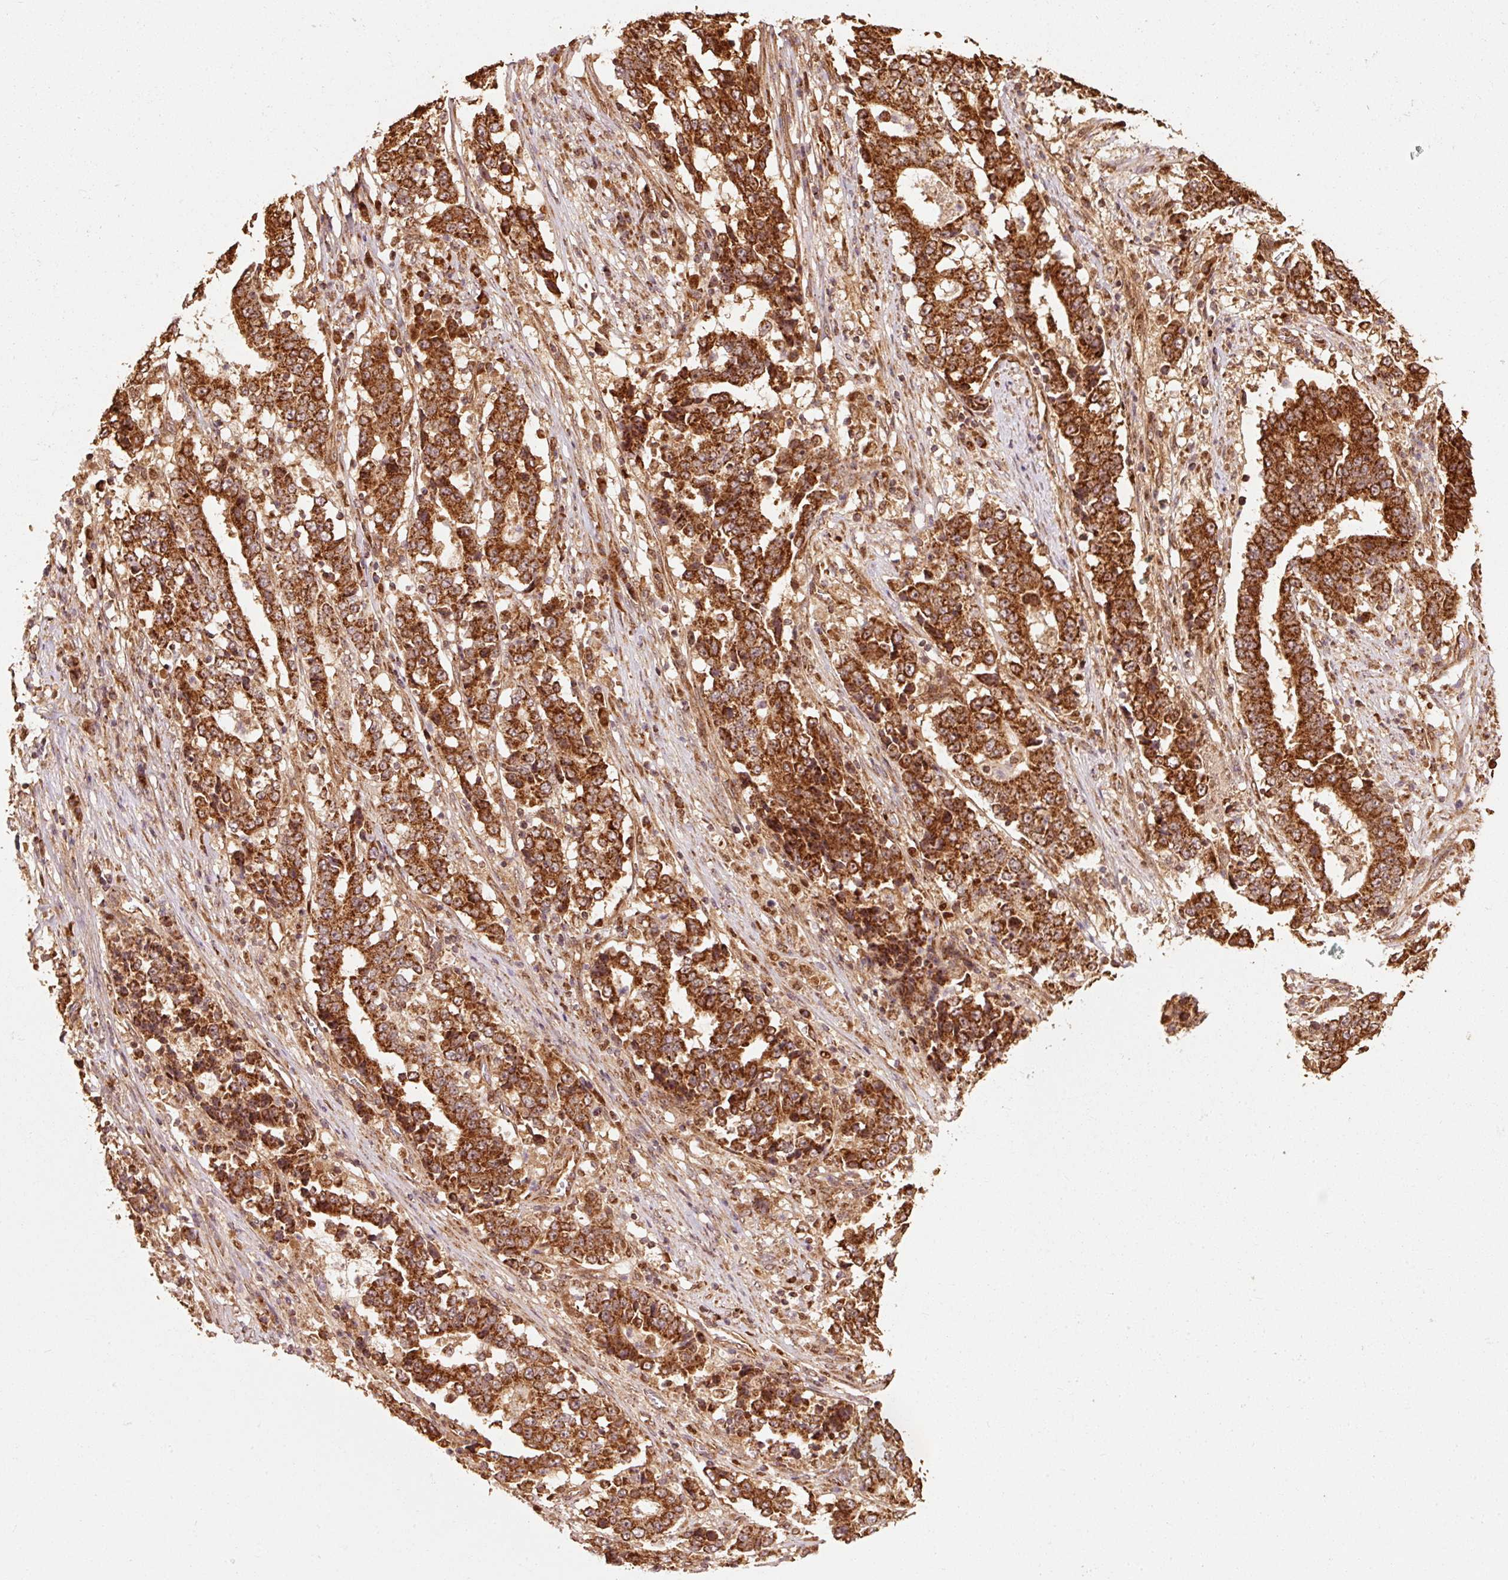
{"staining": {"intensity": "strong", "quantity": ">75%", "location": "cytoplasmic/membranous"}, "tissue": "stomach cancer", "cell_type": "Tumor cells", "image_type": "cancer", "snomed": [{"axis": "morphology", "description": "Adenocarcinoma, NOS"}, {"axis": "topography", "description": "Stomach"}], "caption": "A micrograph of human adenocarcinoma (stomach) stained for a protein reveals strong cytoplasmic/membranous brown staining in tumor cells.", "gene": "MRPL16", "patient": {"sex": "male", "age": 59}}